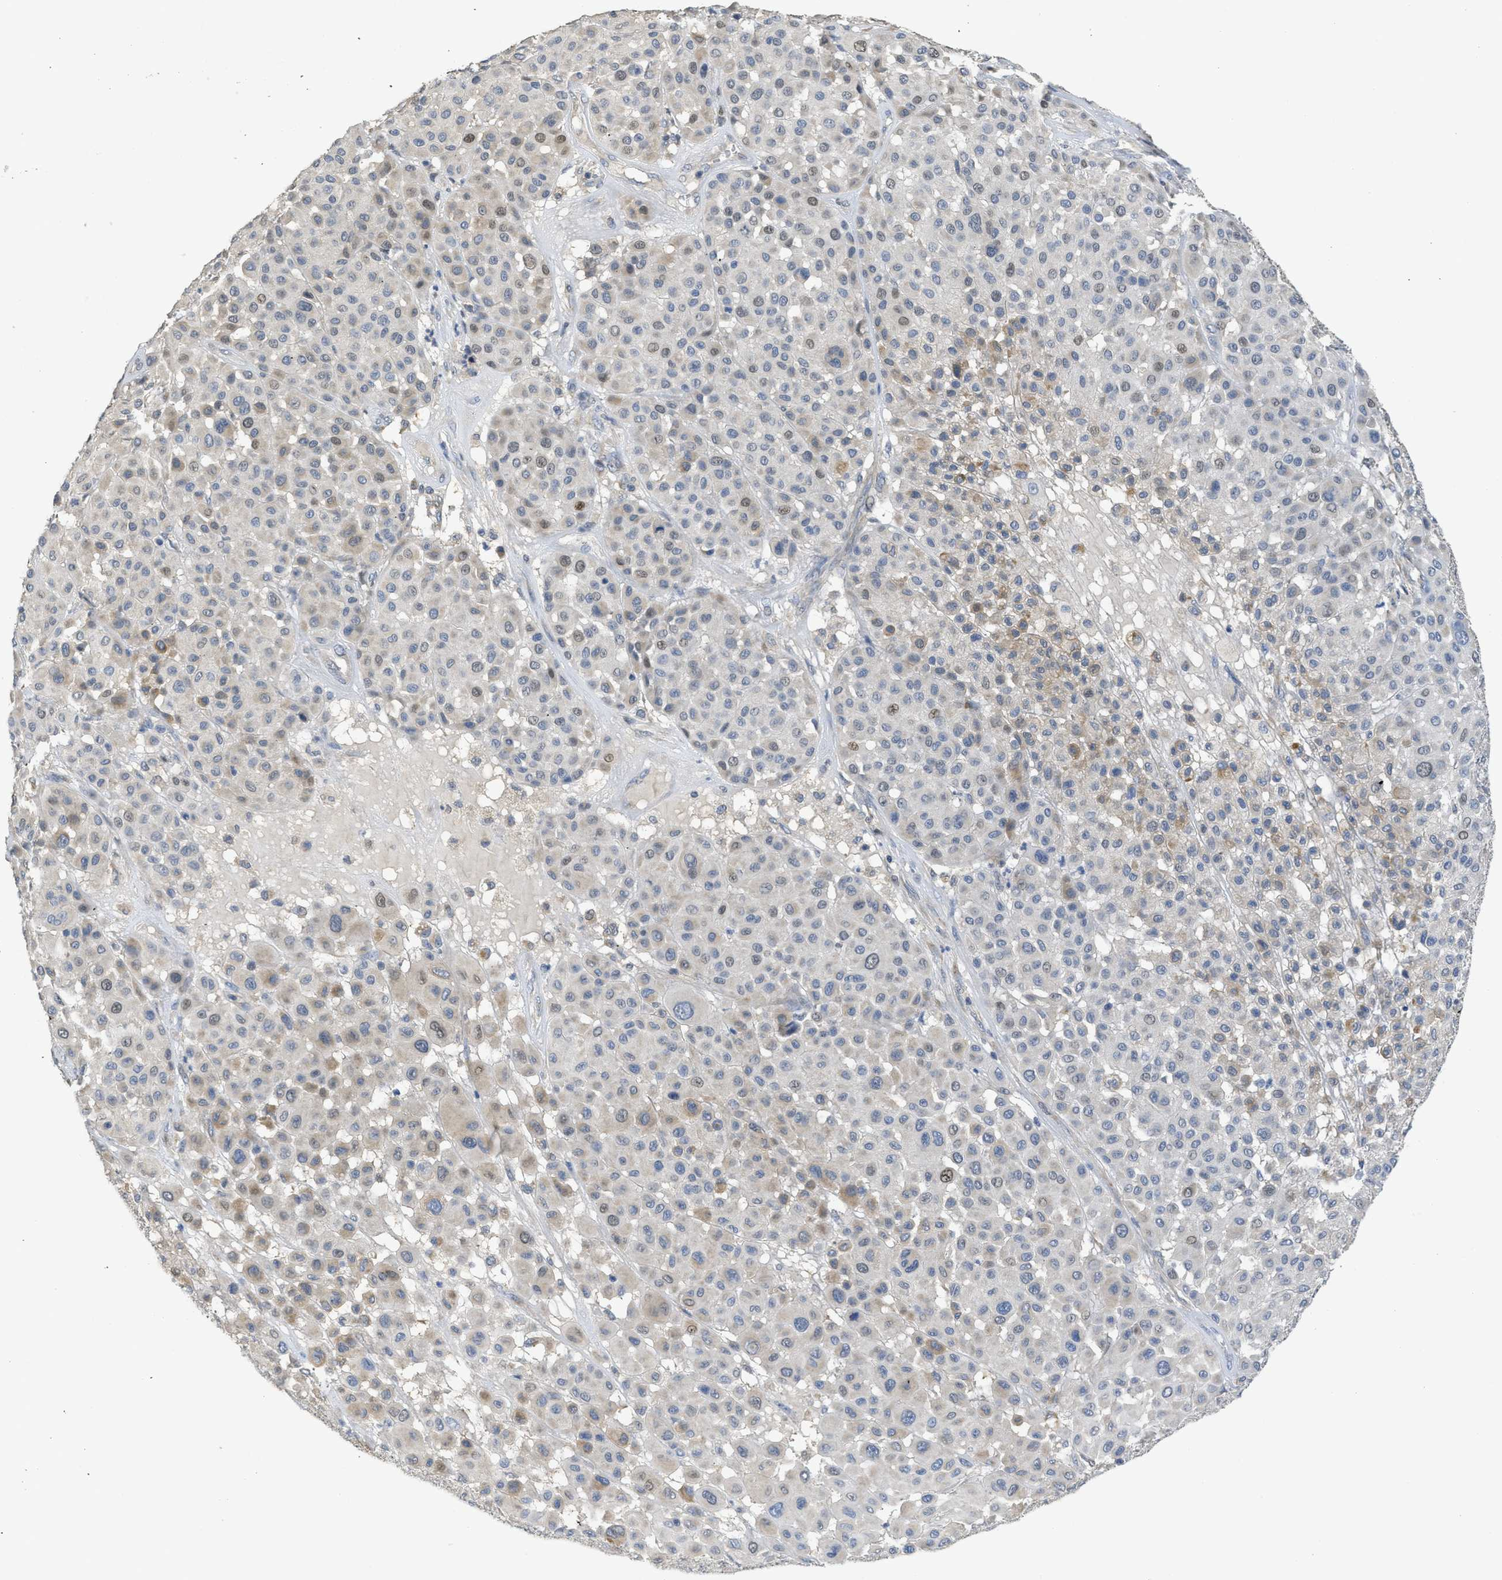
{"staining": {"intensity": "moderate", "quantity": "<25%", "location": "nuclear"}, "tissue": "melanoma", "cell_type": "Tumor cells", "image_type": "cancer", "snomed": [{"axis": "morphology", "description": "Malignant melanoma, Metastatic site"}, {"axis": "topography", "description": "Soft tissue"}], "caption": "An IHC histopathology image of tumor tissue is shown. Protein staining in brown highlights moderate nuclear positivity in melanoma within tumor cells.", "gene": "SFXN2", "patient": {"sex": "male", "age": 41}}